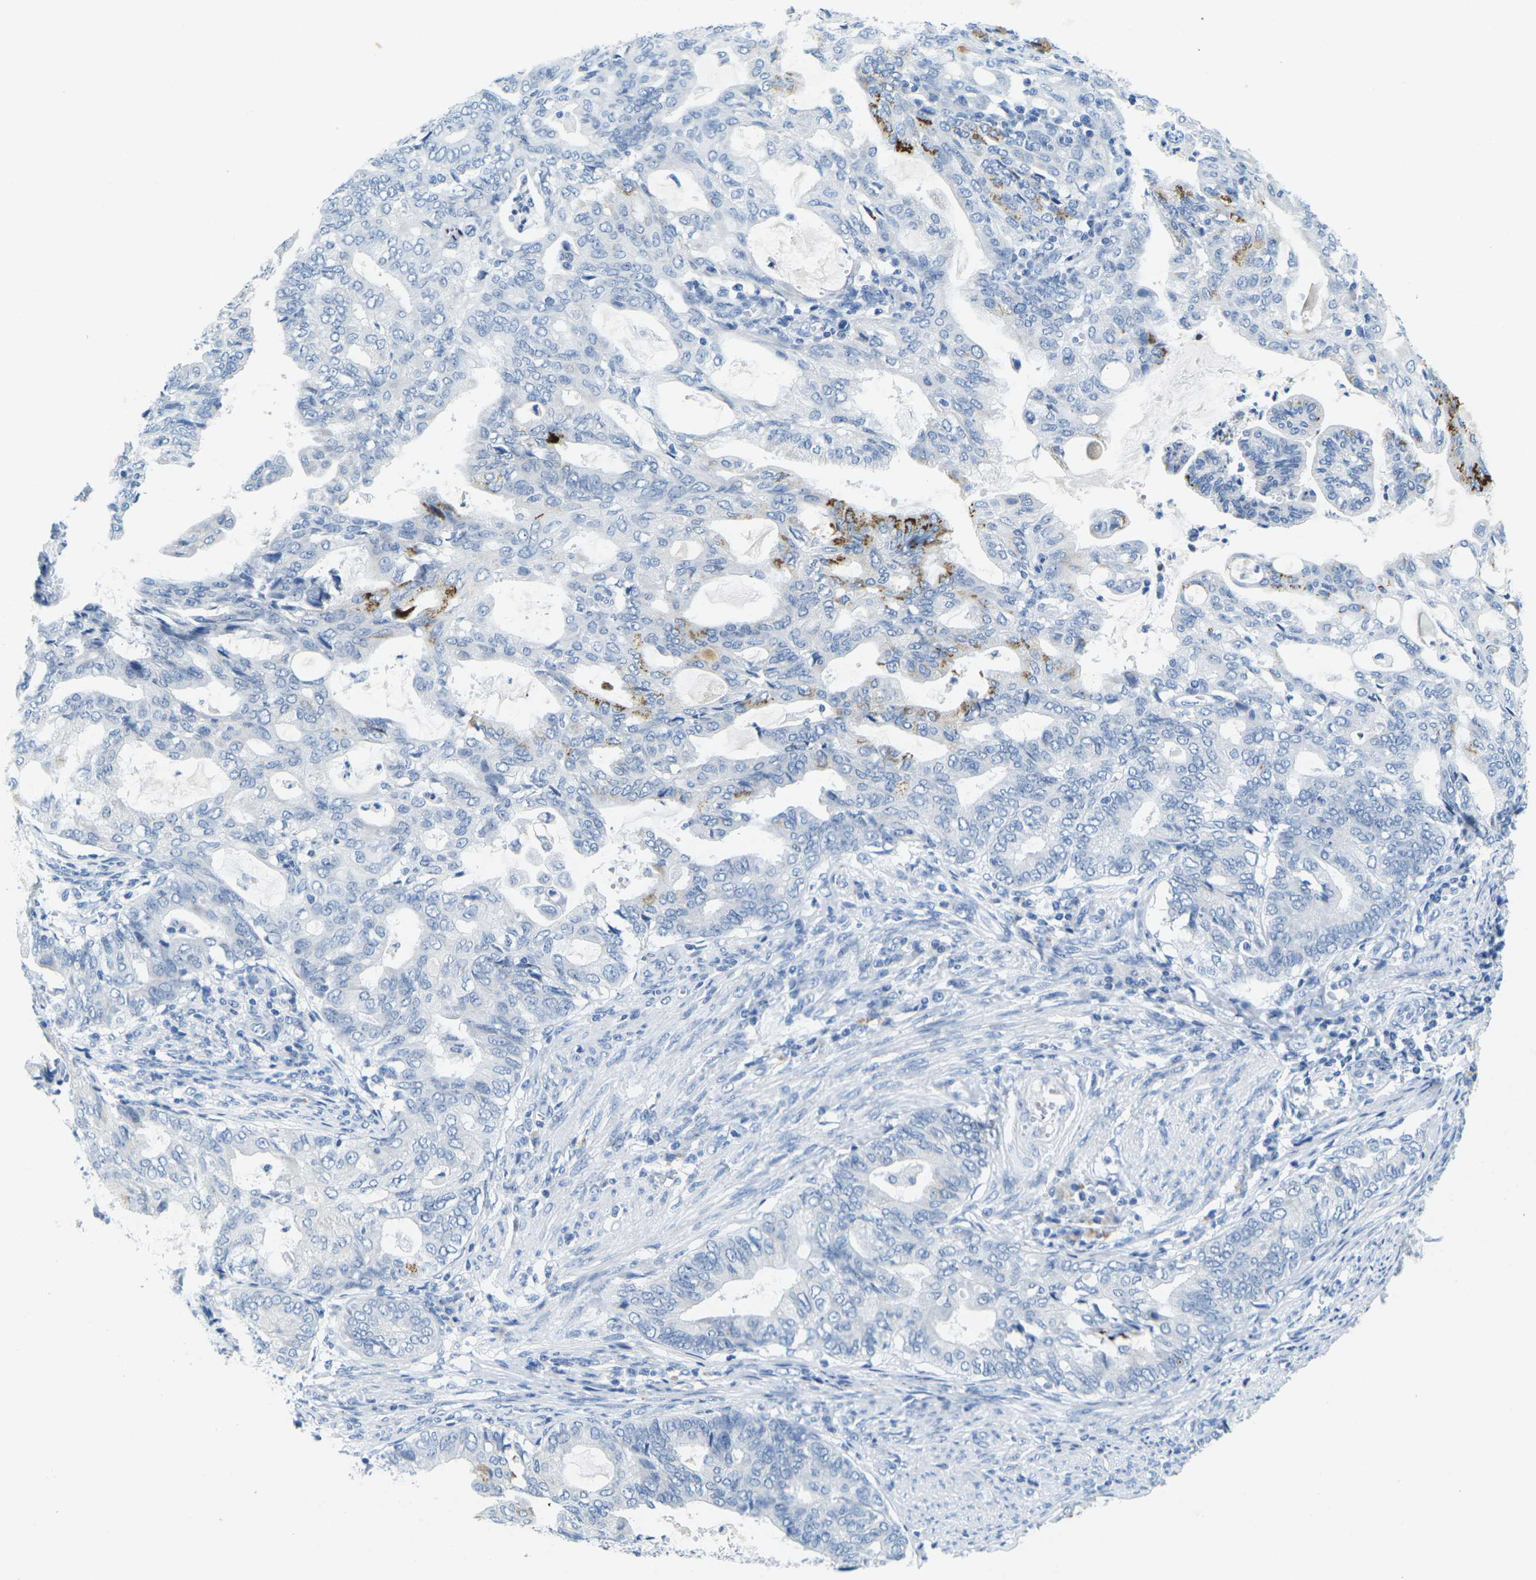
{"staining": {"intensity": "moderate", "quantity": "<25%", "location": "cytoplasmic/membranous"}, "tissue": "endometrial cancer", "cell_type": "Tumor cells", "image_type": "cancer", "snomed": [{"axis": "morphology", "description": "Adenocarcinoma, NOS"}, {"axis": "topography", "description": "Endometrium"}], "caption": "Adenocarcinoma (endometrial) stained with DAB IHC displays low levels of moderate cytoplasmic/membranous expression in approximately <25% of tumor cells.", "gene": "FAM3D", "patient": {"sex": "female", "age": 86}}